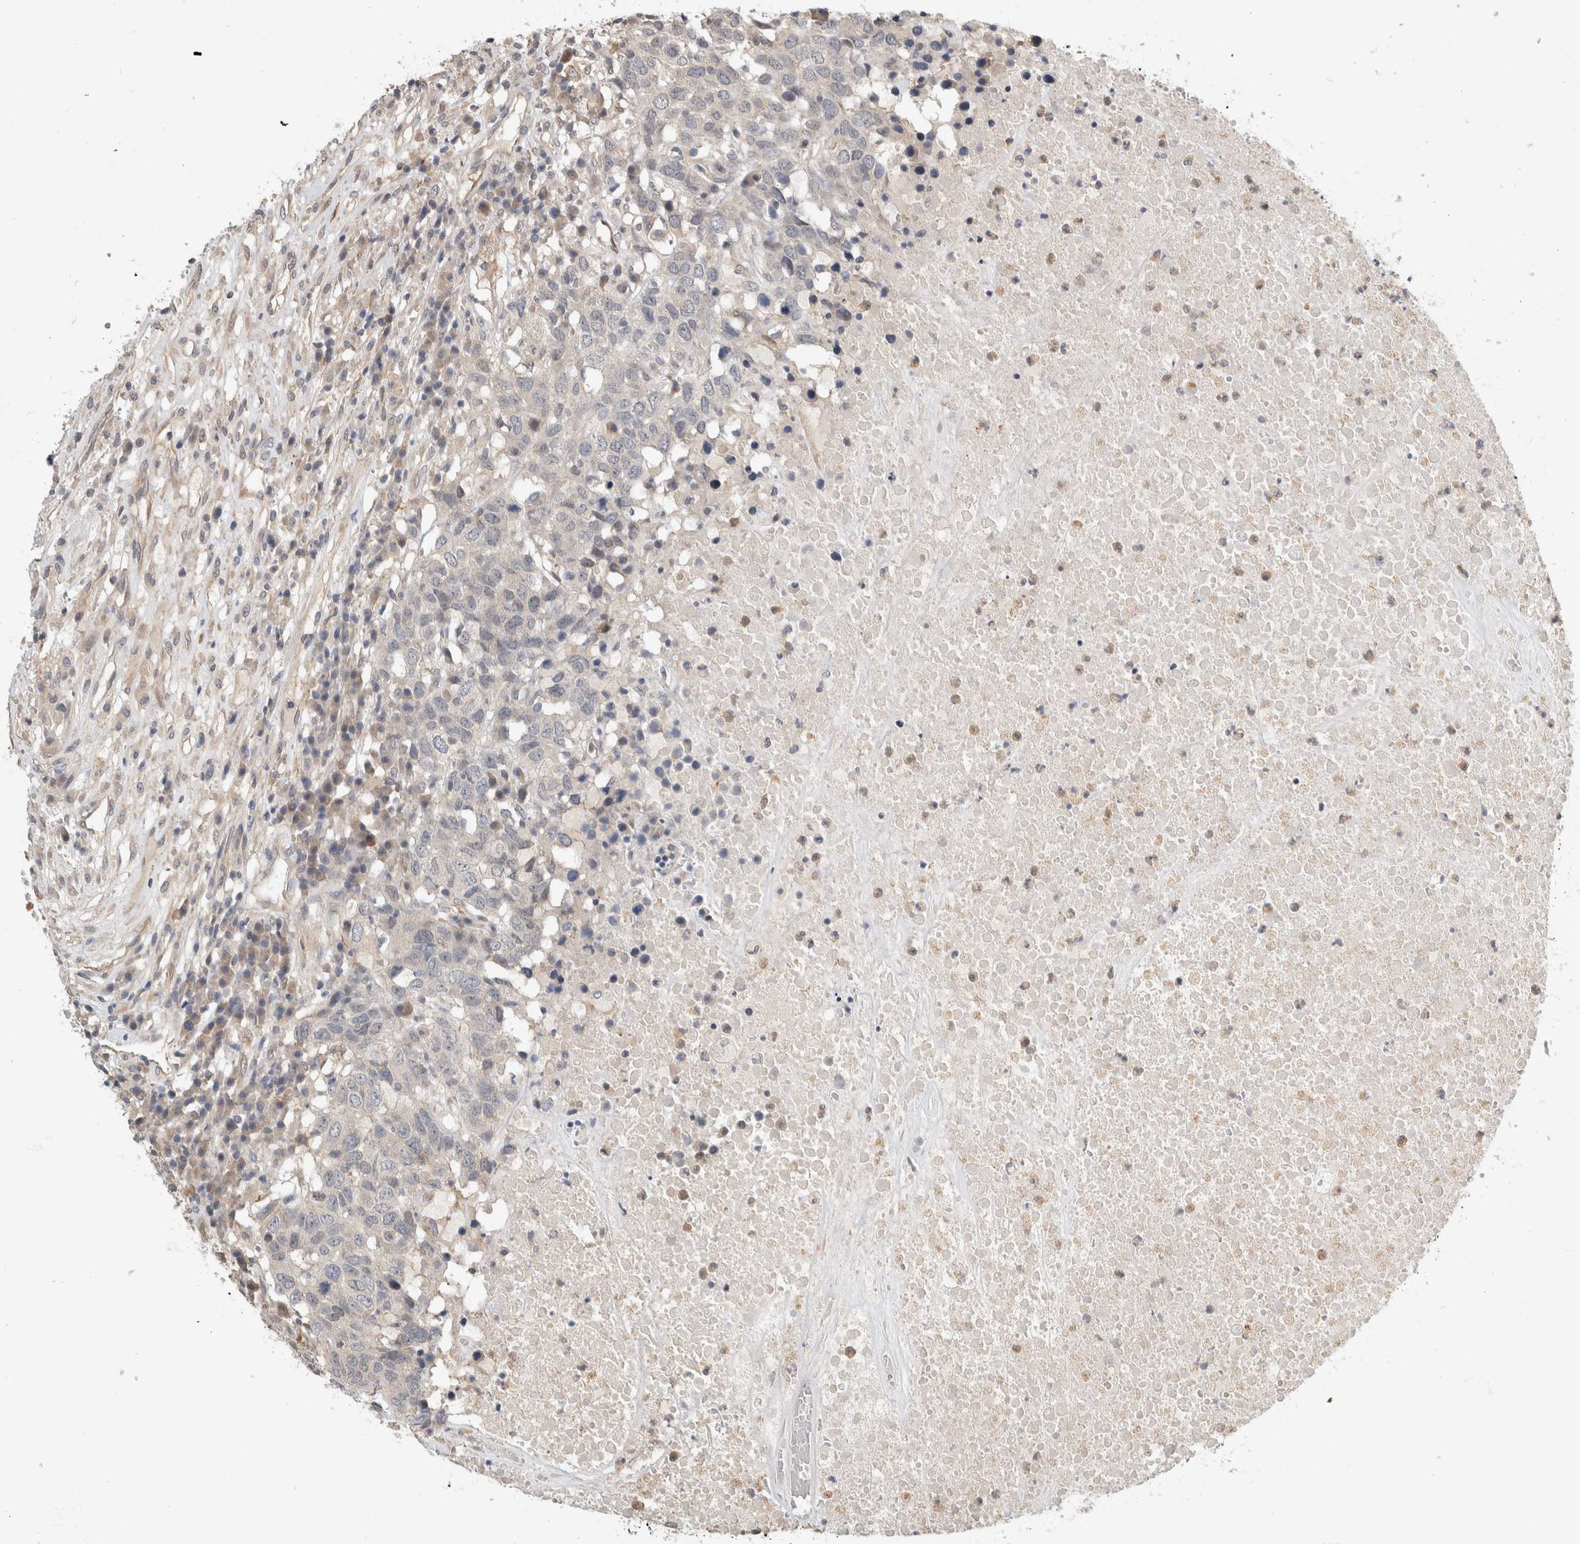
{"staining": {"intensity": "negative", "quantity": "none", "location": "none"}, "tissue": "head and neck cancer", "cell_type": "Tumor cells", "image_type": "cancer", "snomed": [{"axis": "morphology", "description": "Squamous cell carcinoma, NOS"}, {"axis": "topography", "description": "Head-Neck"}], "caption": "Immunohistochemistry photomicrograph of neoplastic tissue: human head and neck cancer (squamous cell carcinoma) stained with DAB (3,3'-diaminobenzidine) shows no significant protein expression in tumor cells. Nuclei are stained in blue.", "gene": "PGM1", "patient": {"sex": "male", "age": 66}}